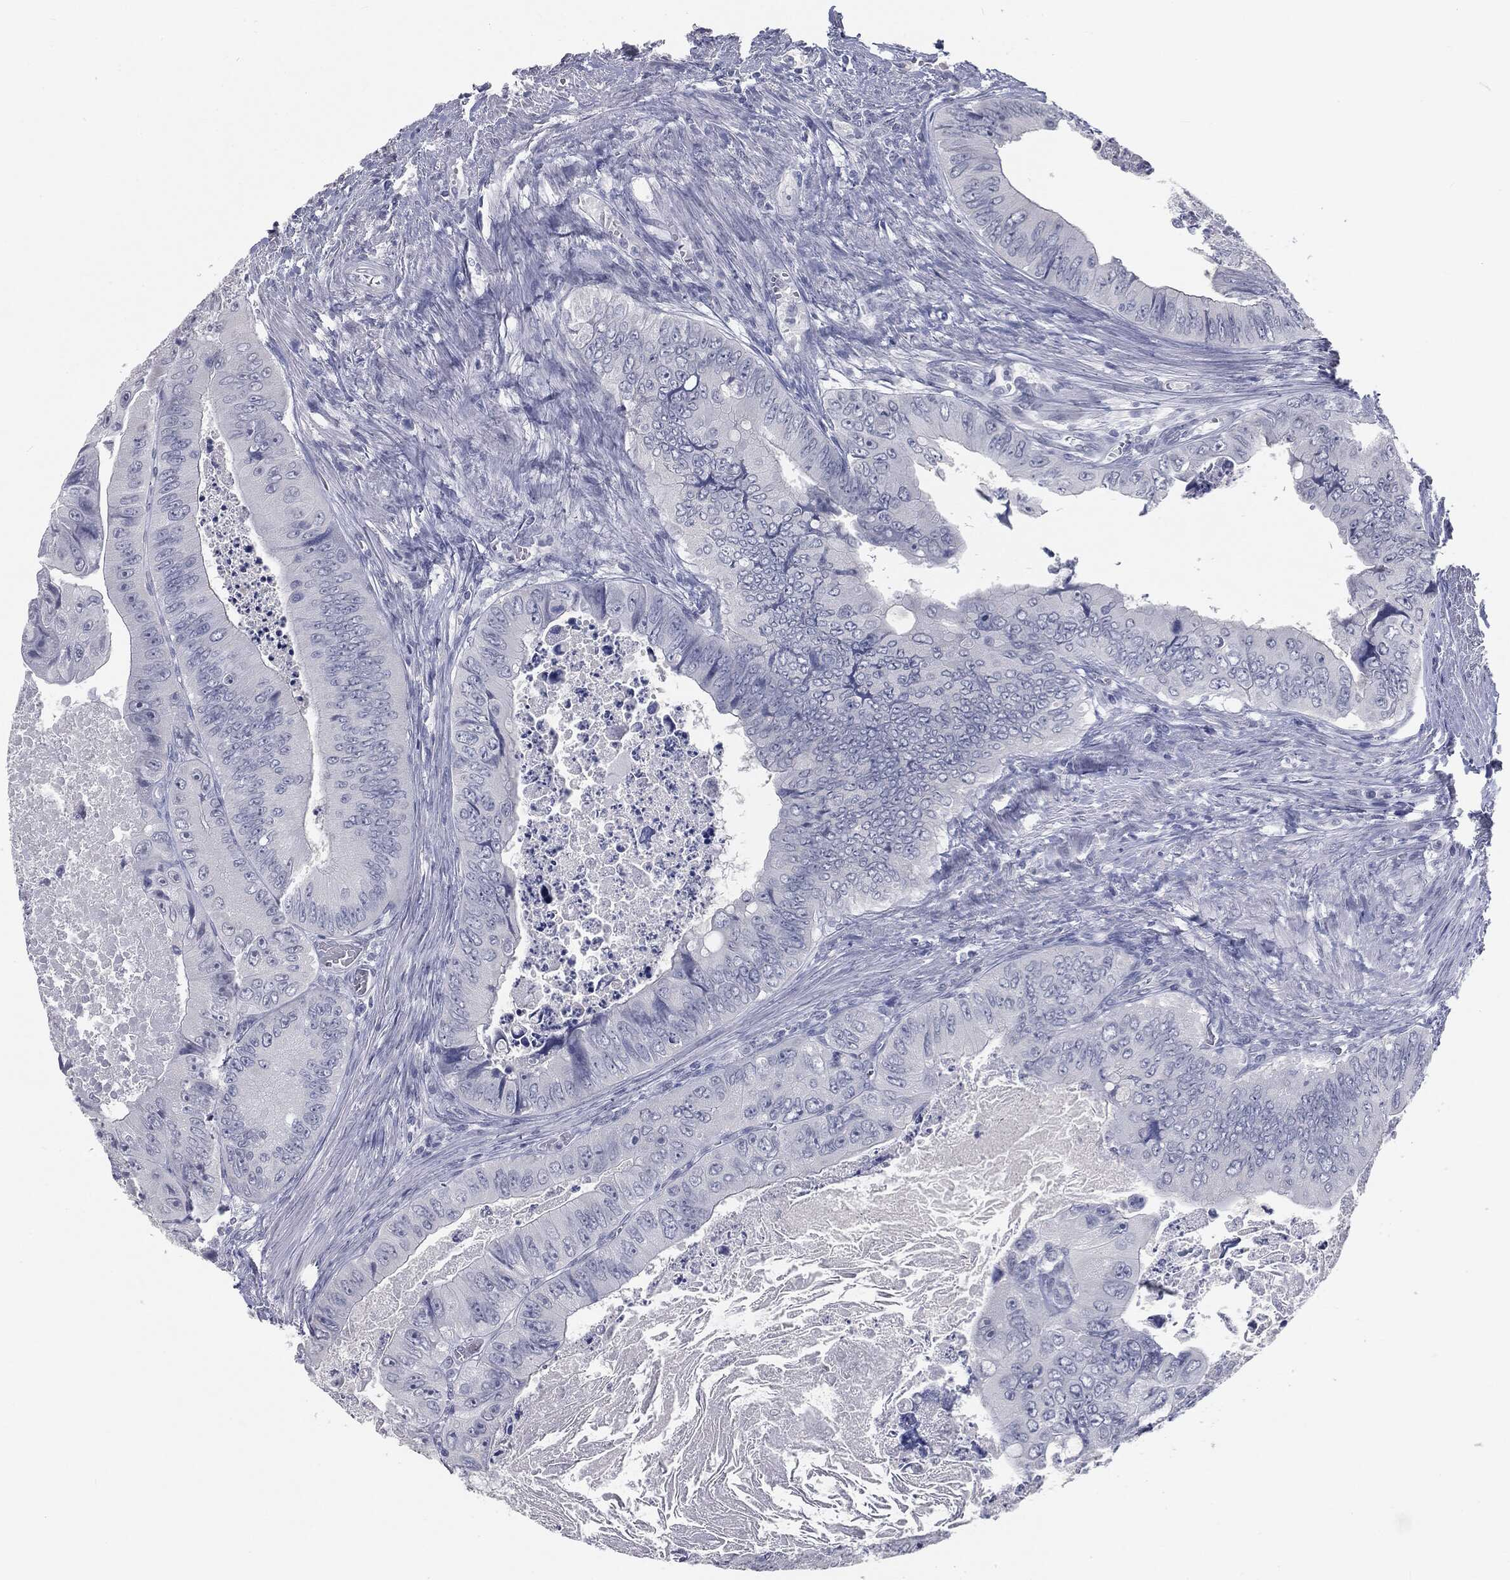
{"staining": {"intensity": "negative", "quantity": "none", "location": "none"}, "tissue": "colorectal cancer", "cell_type": "Tumor cells", "image_type": "cancer", "snomed": [{"axis": "morphology", "description": "Adenocarcinoma, NOS"}, {"axis": "topography", "description": "Colon"}], "caption": "Tumor cells are negative for brown protein staining in adenocarcinoma (colorectal).", "gene": "PRAME", "patient": {"sex": "female", "age": 84}}